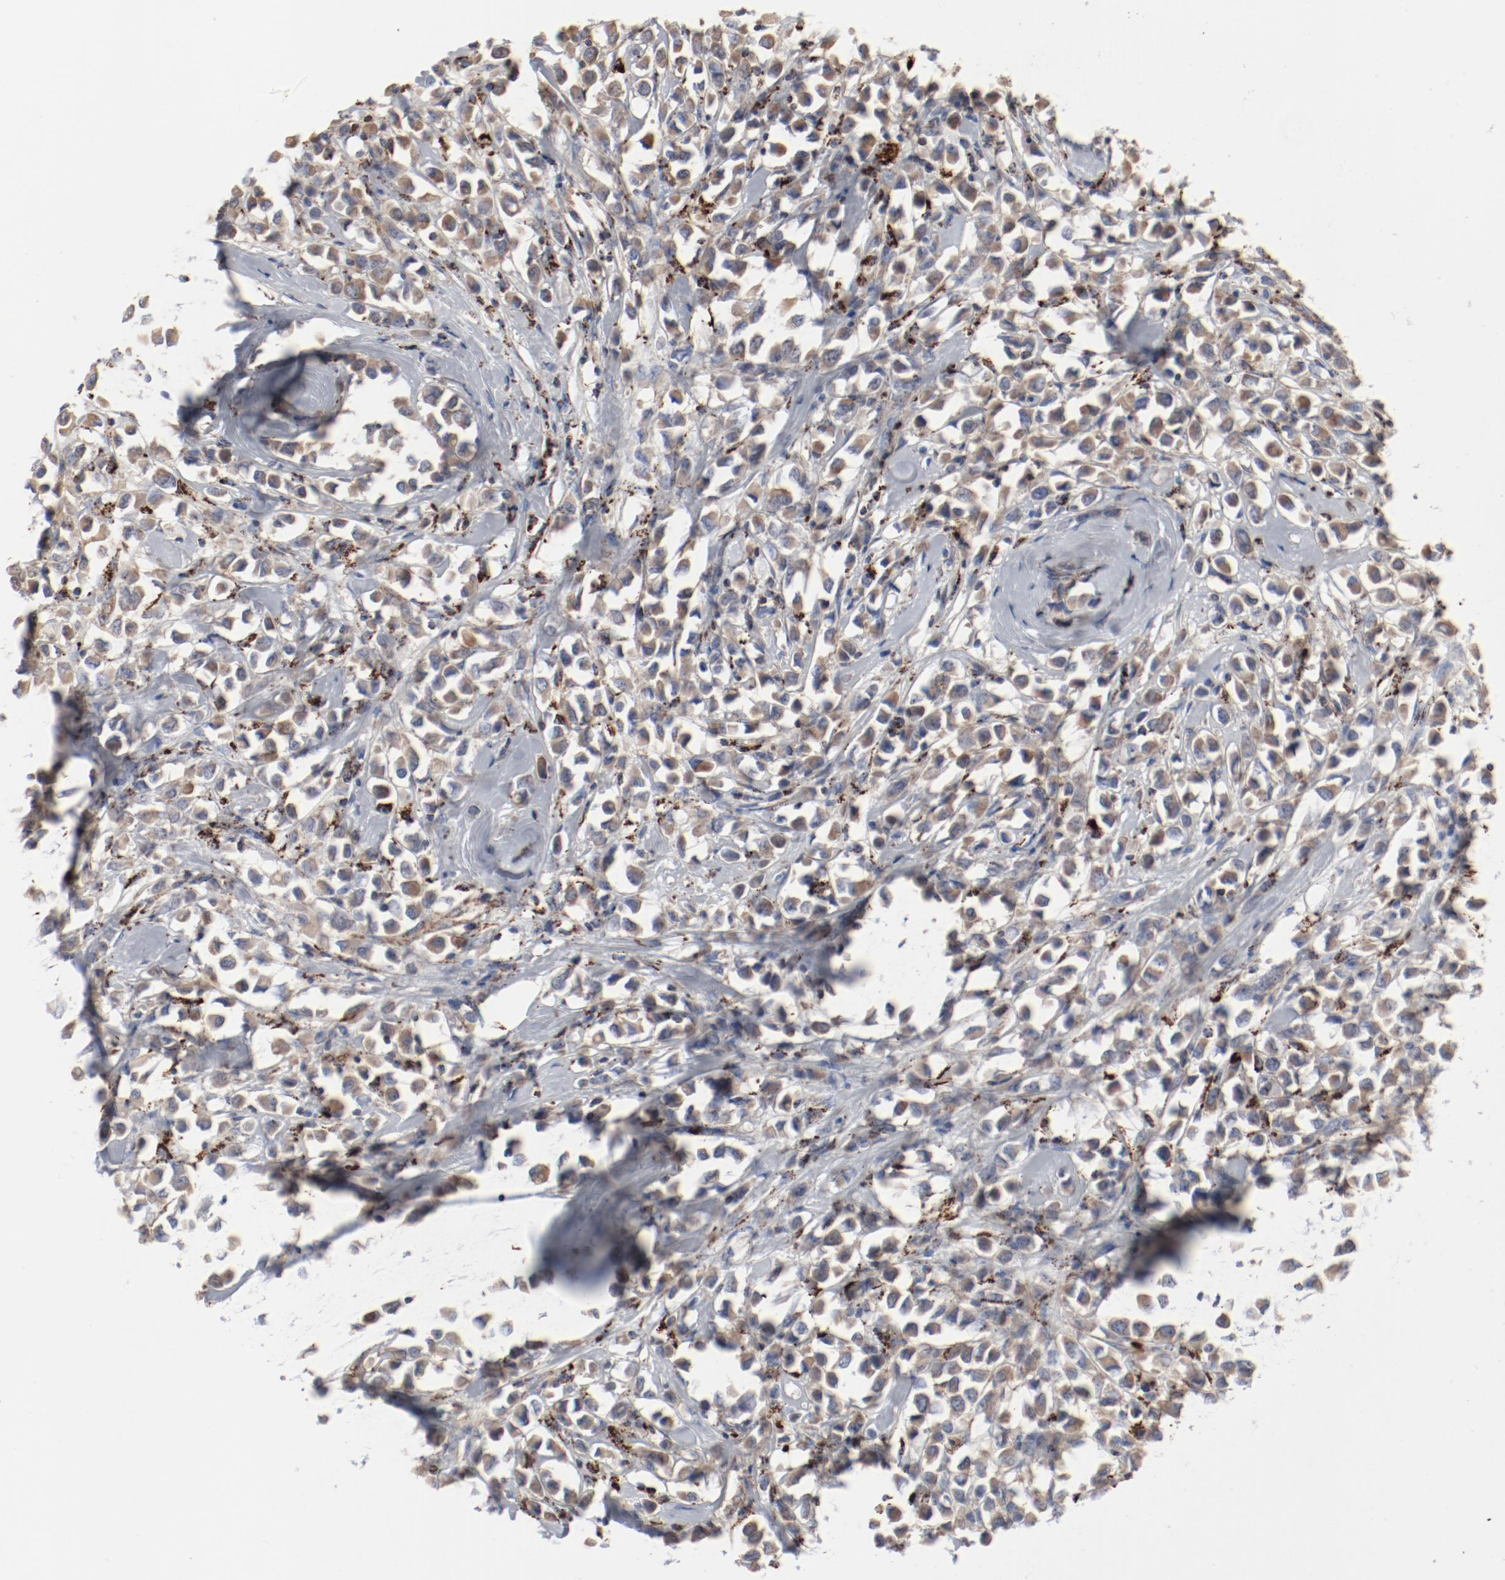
{"staining": {"intensity": "weak", "quantity": ">75%", "location": "cytoplasmic/membranous"}, "tissue": "breast cancer", "cell_type": "Tumor cells", "image_type": "cancer", "snomed": [{"axis": "morphology", "description": "Duct carcinoma"}, {"axis": "topography", "description": "Breast"}], "caption": "Immunohistochemical staining of human breast cancer (intraductal carcinoma) reveals low levels of weak cytoplasmic/membranous protein staining in approximately >75% of tumor cells. (DAB = brown stain, brightfield microscopy at high magnification).", "gene": "SETD3", "patient": {"sex": "female", "age": 61}}